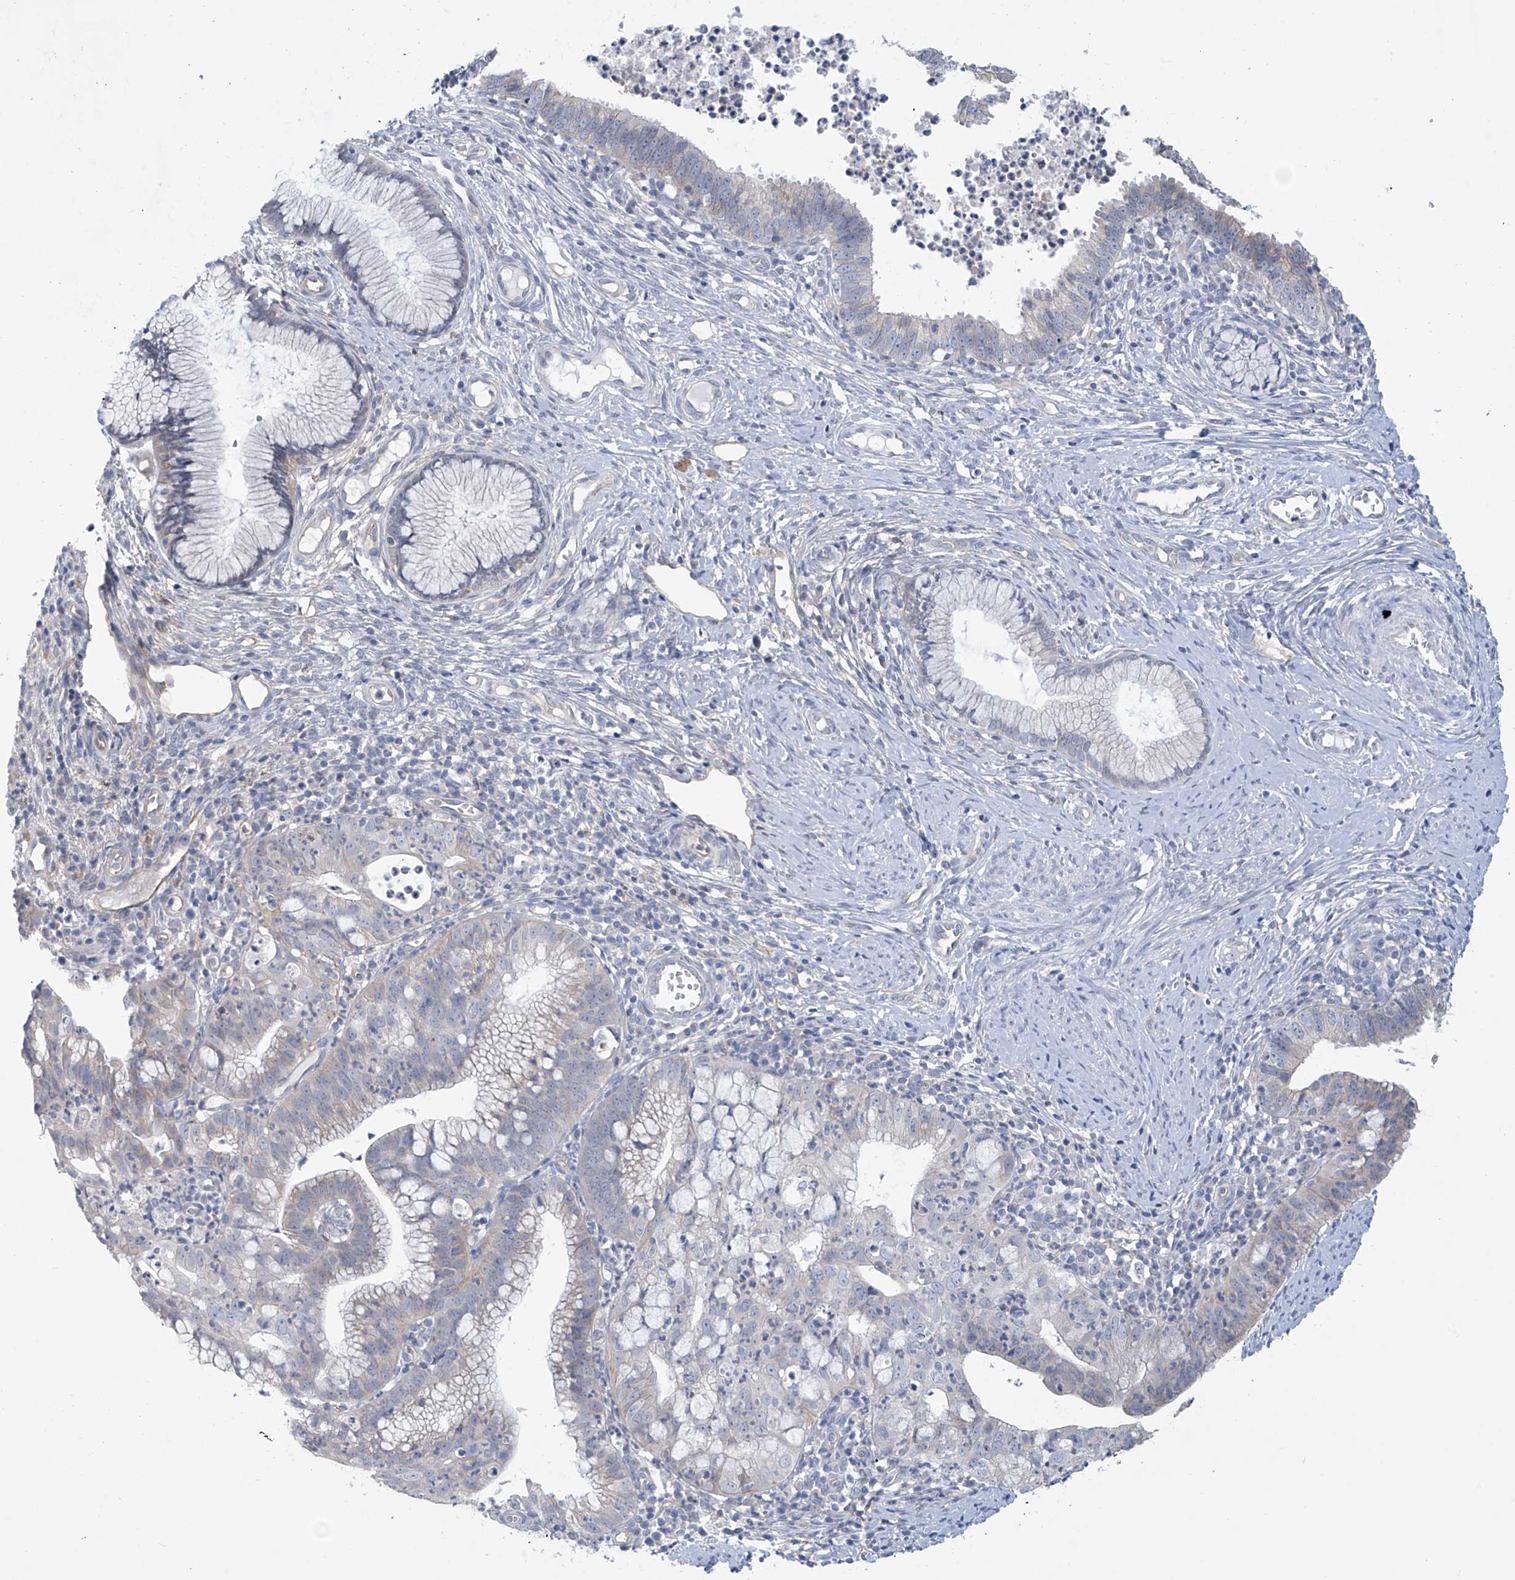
{"staining": {"intensity": "weak", "quantity": "<25%", "location": "cytoplasmic/membranous"}, "tissue": "cervical cancer", "cell_type": "Tumor cells", "image_type": "cancer", "snomed": [{"axis": "morphology", "description": "Adenocarcinoma, NOS"}, {"axis": "topography", "description": "Cervix"}], "caption": "IHC of human cervical cancer displays no positivity in tumor cells.", "gene": "ABHD13", "patient": {"sex": "female", "age": 36}}